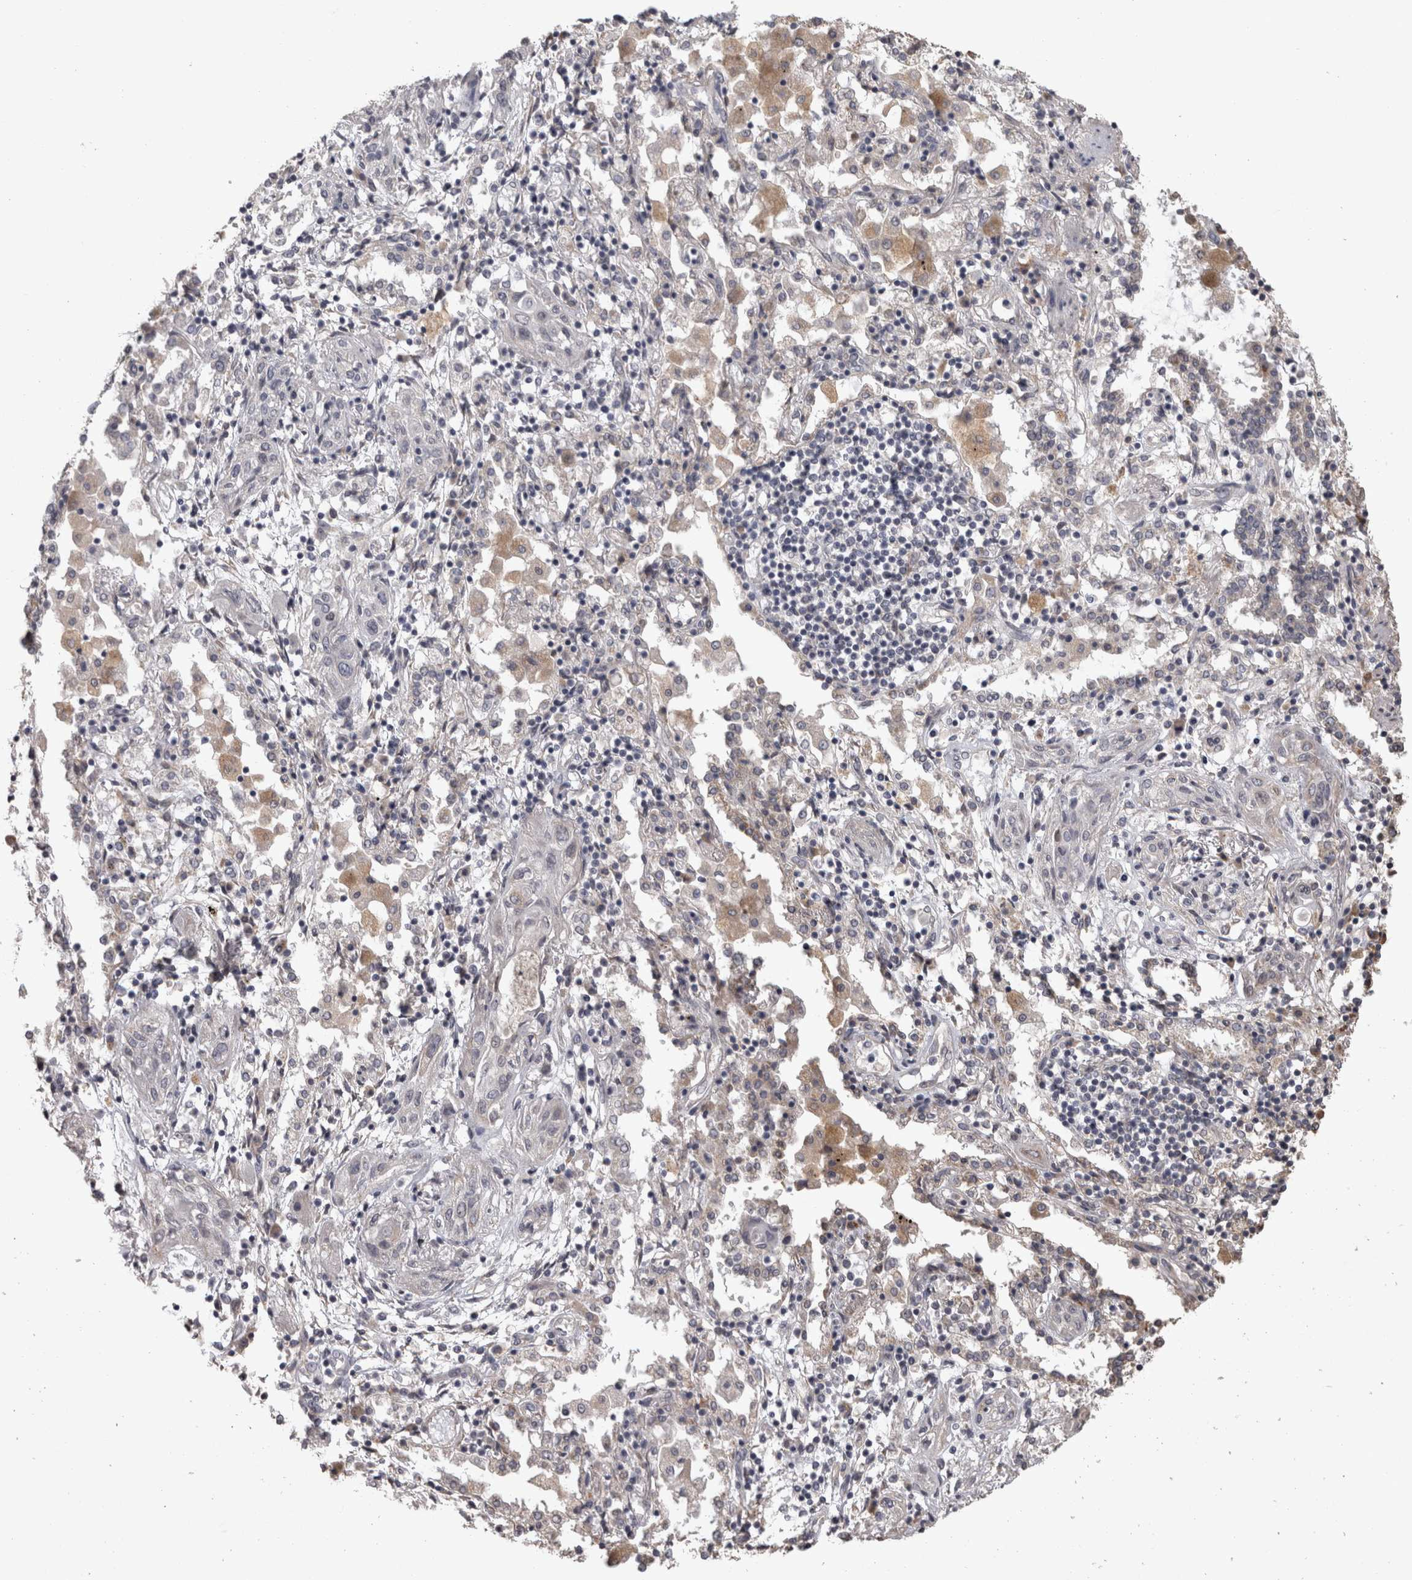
{"staining": {"intensity": "negative", "quantity": "none", "location": "none"}, "tissue": "lung cancer", "cell_type": "Tumor cells", "image_type": "cancer", "snomed": [{"axis": "morphology", "description": "Squamous cell carcinoma, NOS"}, {"axis": "topography", "description": "Lung"}], "caption": "DAB (3,3'-diaminobenzidine) immunohistochemical staining of squamous cell carcinoma (lung) shows no significant positivity in tumor cells.", "gene": "RAB29", "patient": {"sex": "female", "age": 47}}